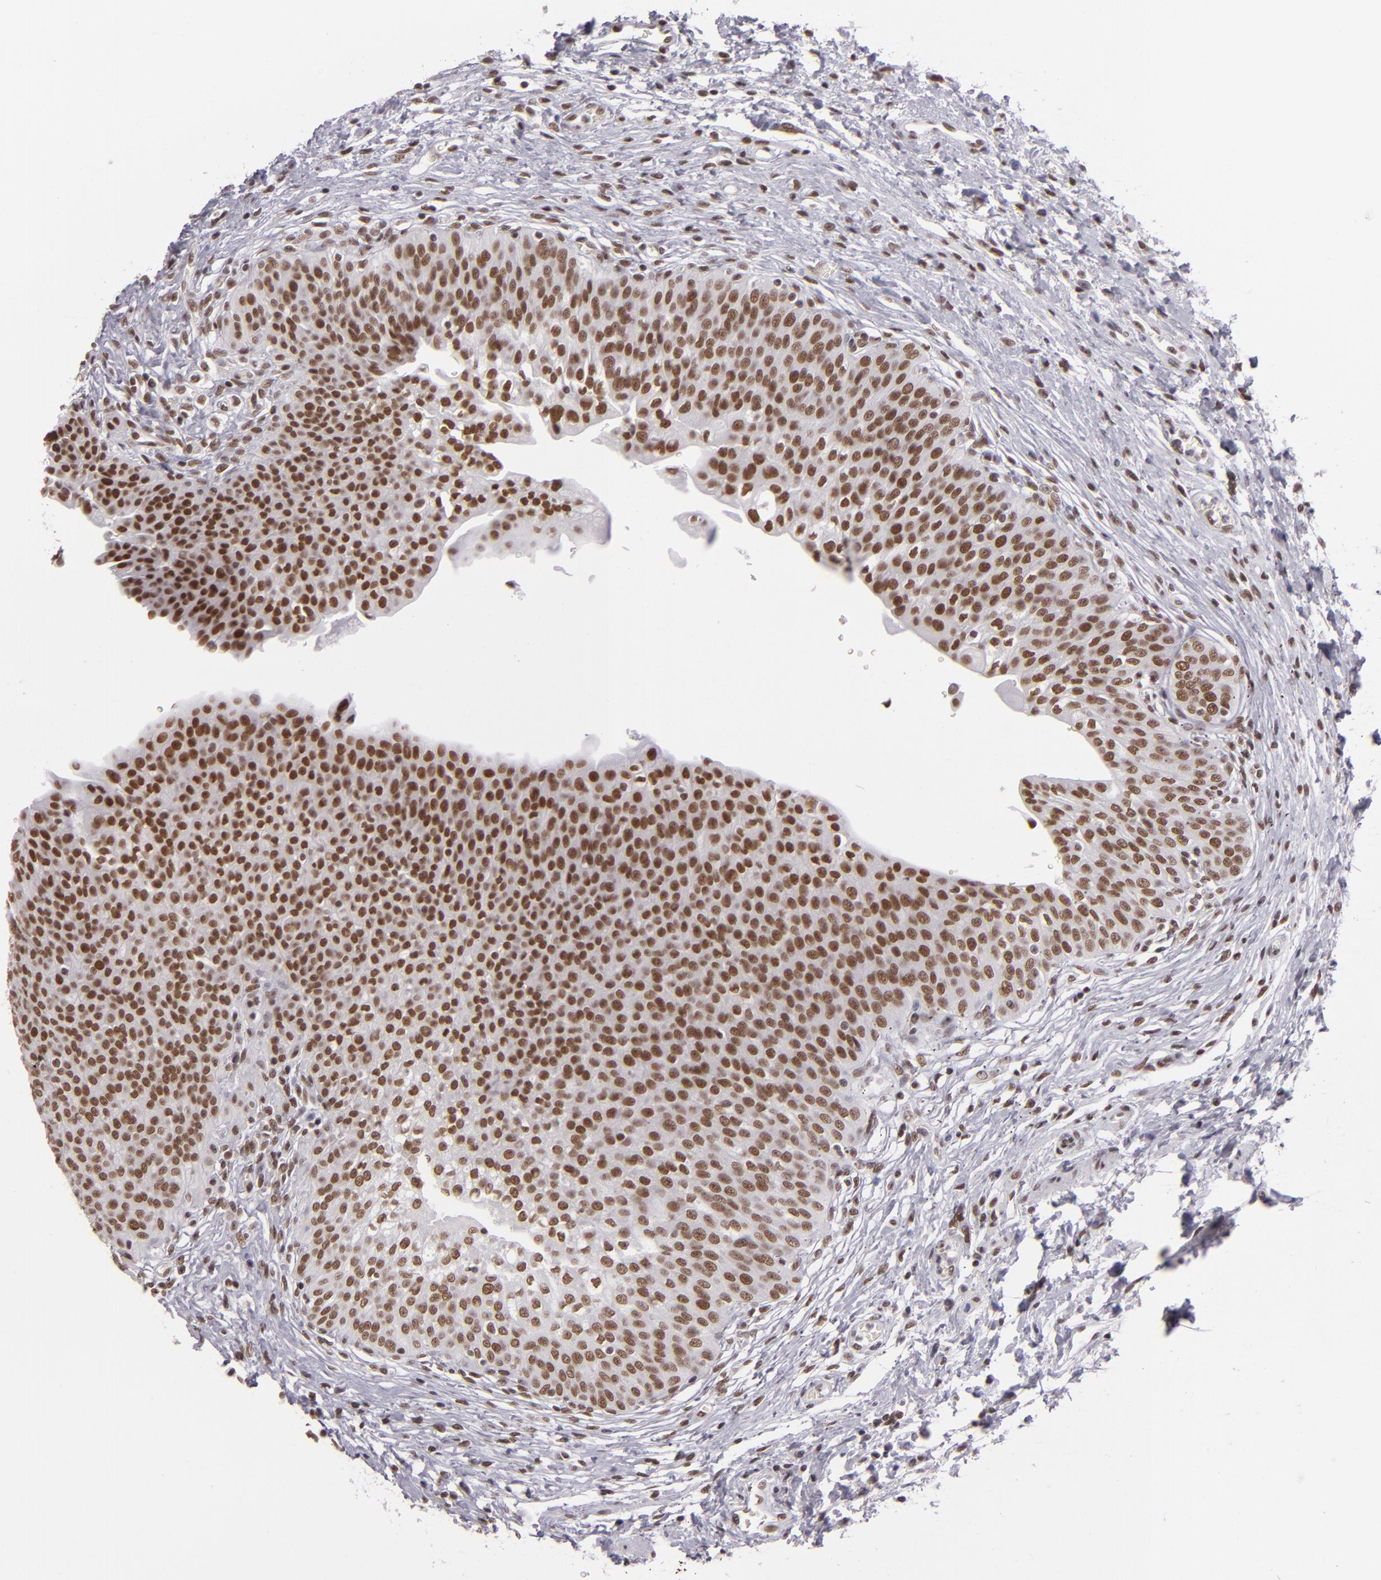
{"staining": {"intensity": "moderate", "quantity": ">75%", "location": "nuclear"}, "tissue": "urinary bladder", "cell_type": "Urothelial cells", "image_type": "normal", "snomed": [{"axis": "morphology", "description": "Normal tissue, NOS"}, {"axis": "topography", "description": "Smooth muscle"}, {"axis": "topography", "description": "Urinary bladder"}], "caption": "High-power microscopy captured an immunohistochemistry micrograph of normal urinary bladder, revealing moderate nuclear staining in about >75% of urothelial cells. (DAB (3,3'-diaminobenzidine) = brown stain, brightfield microscopy at high magnification).", "gene": "BRD8", "patient": {"sex": "male", "age": 35}}